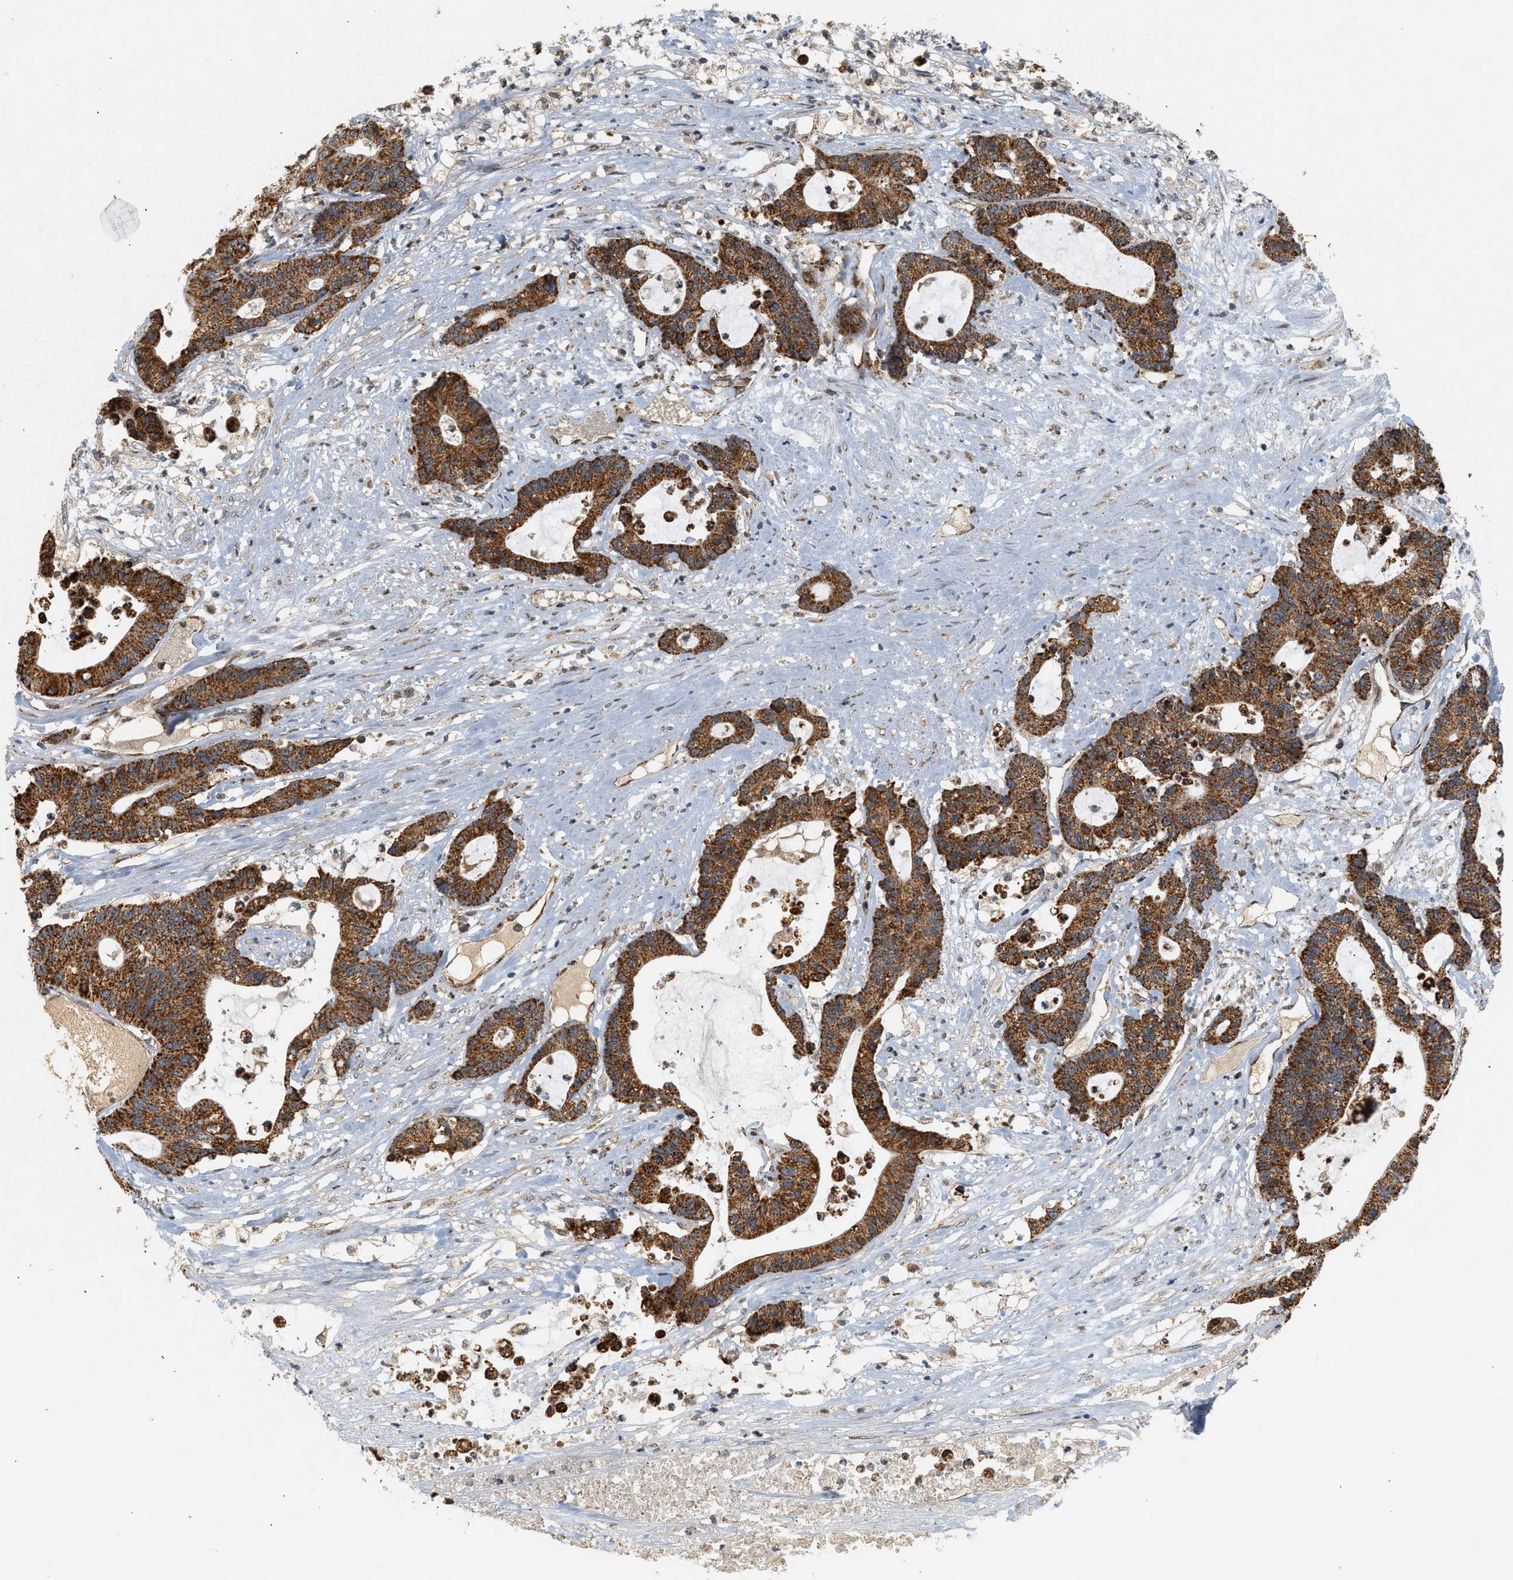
{"staining": {"intensity": "strong", "quantity": ">75%", "location": "cytoplasmic/membranous"}, "tissue": "colorectal cancer", "cell_type": "Tumor cells", "image_type": "cancer", "snomed": [{"axis": "morphology", "description": "Adenocarcinoma, NOS"}, {"axis": "topography", "description": "Colon"}], "caption": "Immunohistochemistry of colorectal cancer shows high levels of strong cytoplasmic/membranous staining in approximately >75% of tumor cells. (DAB (3,3'-diaminobenzidine) IHC with brightfield microscopy, high magnification).", "gene": "MCU", "patient": {"sex": "female", "age": 84}}